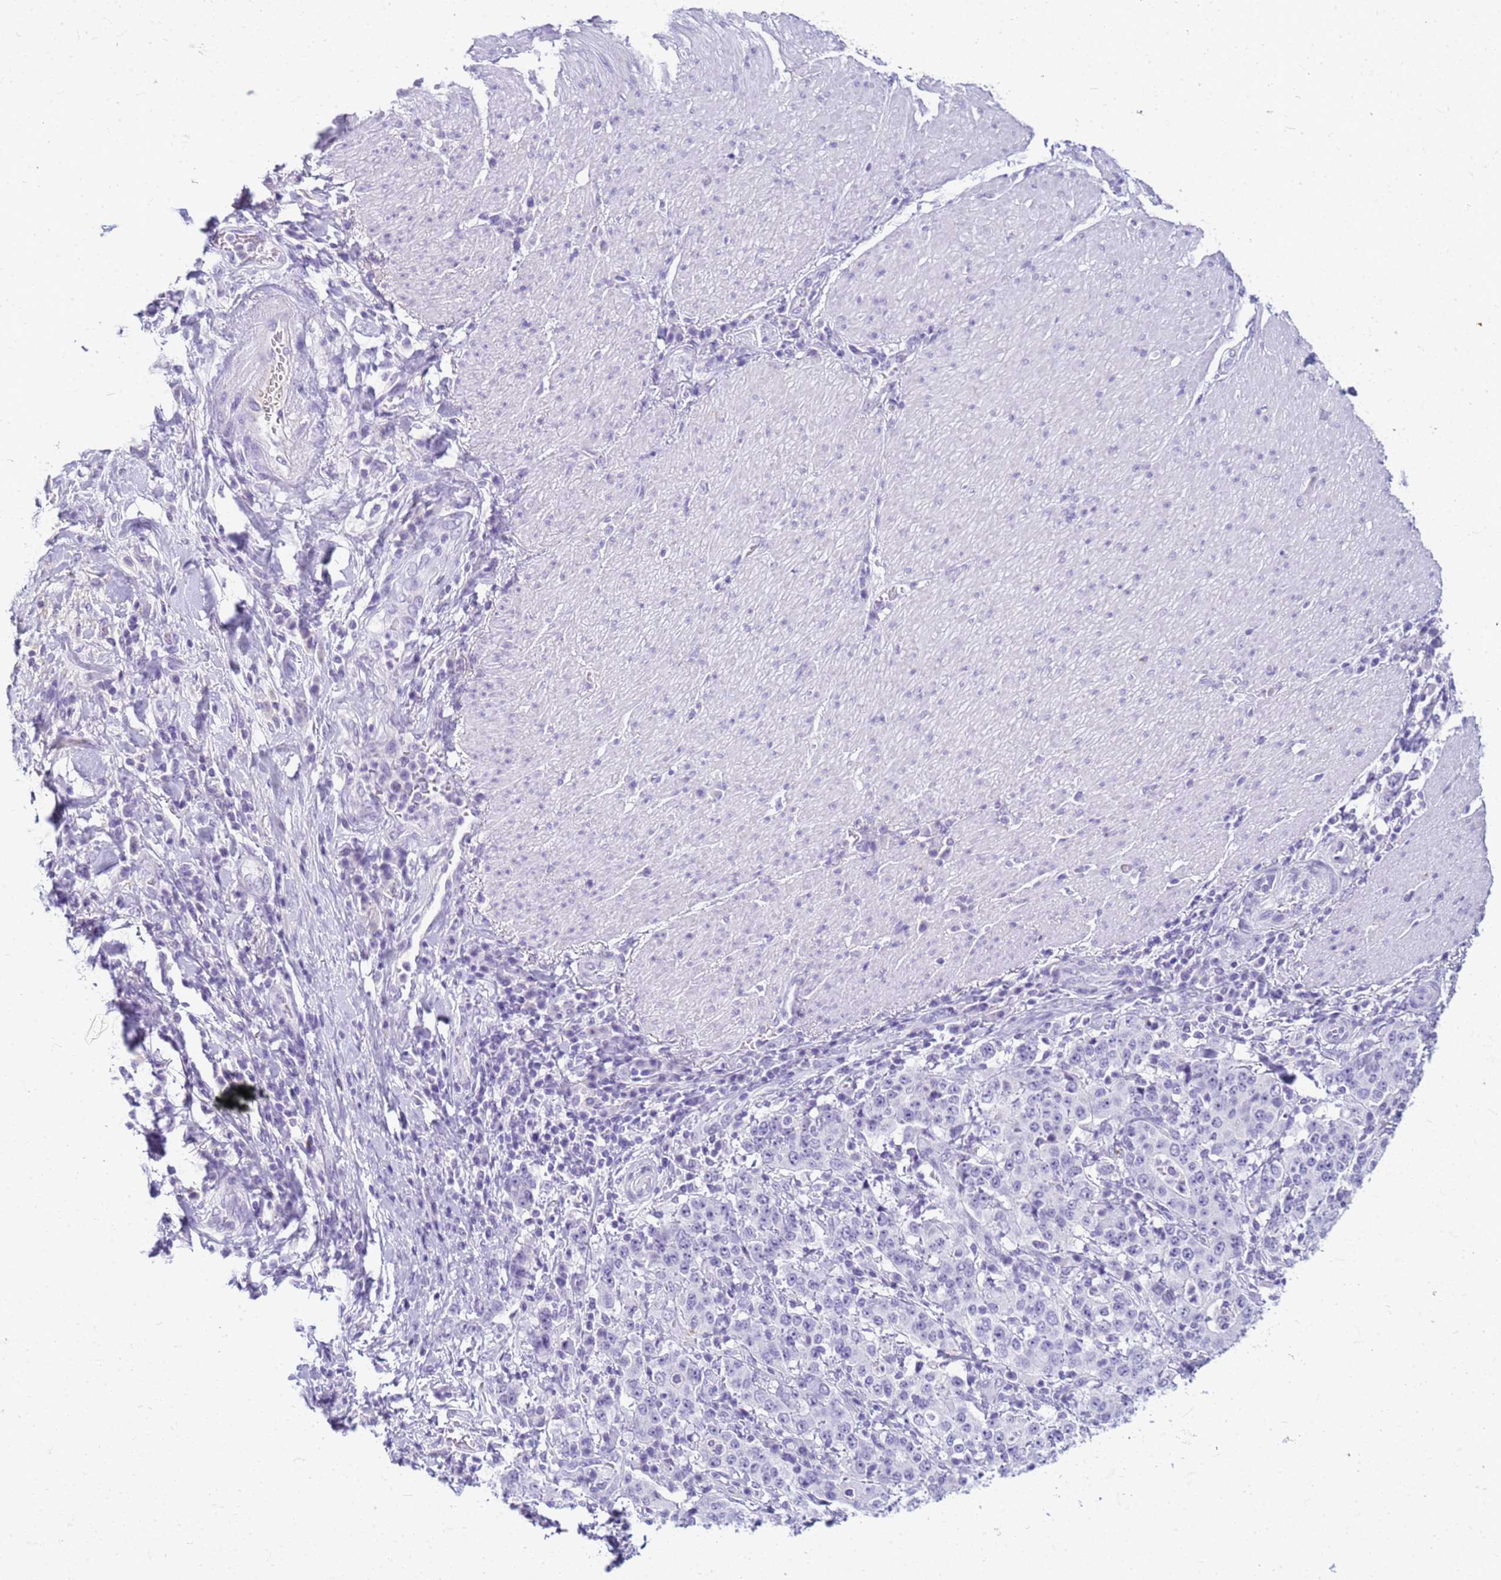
{"staining": {"intensity": "negative", "quantity": "none", "location": "none"}, "tissue": "stomach cancer", "cell_type": "Tumor cells", "image_type": "cancer", "snomed": [{"axis": "morphology", "description": "Normal tissue, NOS"}, {"axis": "morphology", "description": "Adenocarcinoma, NOS"}, {"axis": "topography", "description": "Stomach, upper"}, {"axis": "topography", "description": "Stomach"}], "caption": "High power microscopy micrograph of an IHC image of stomach adenocarcinoma, revealing no significant positivity in tumor cells.", "gene": "CFAP100", "patient": {"sex": "male", "age": 59}}